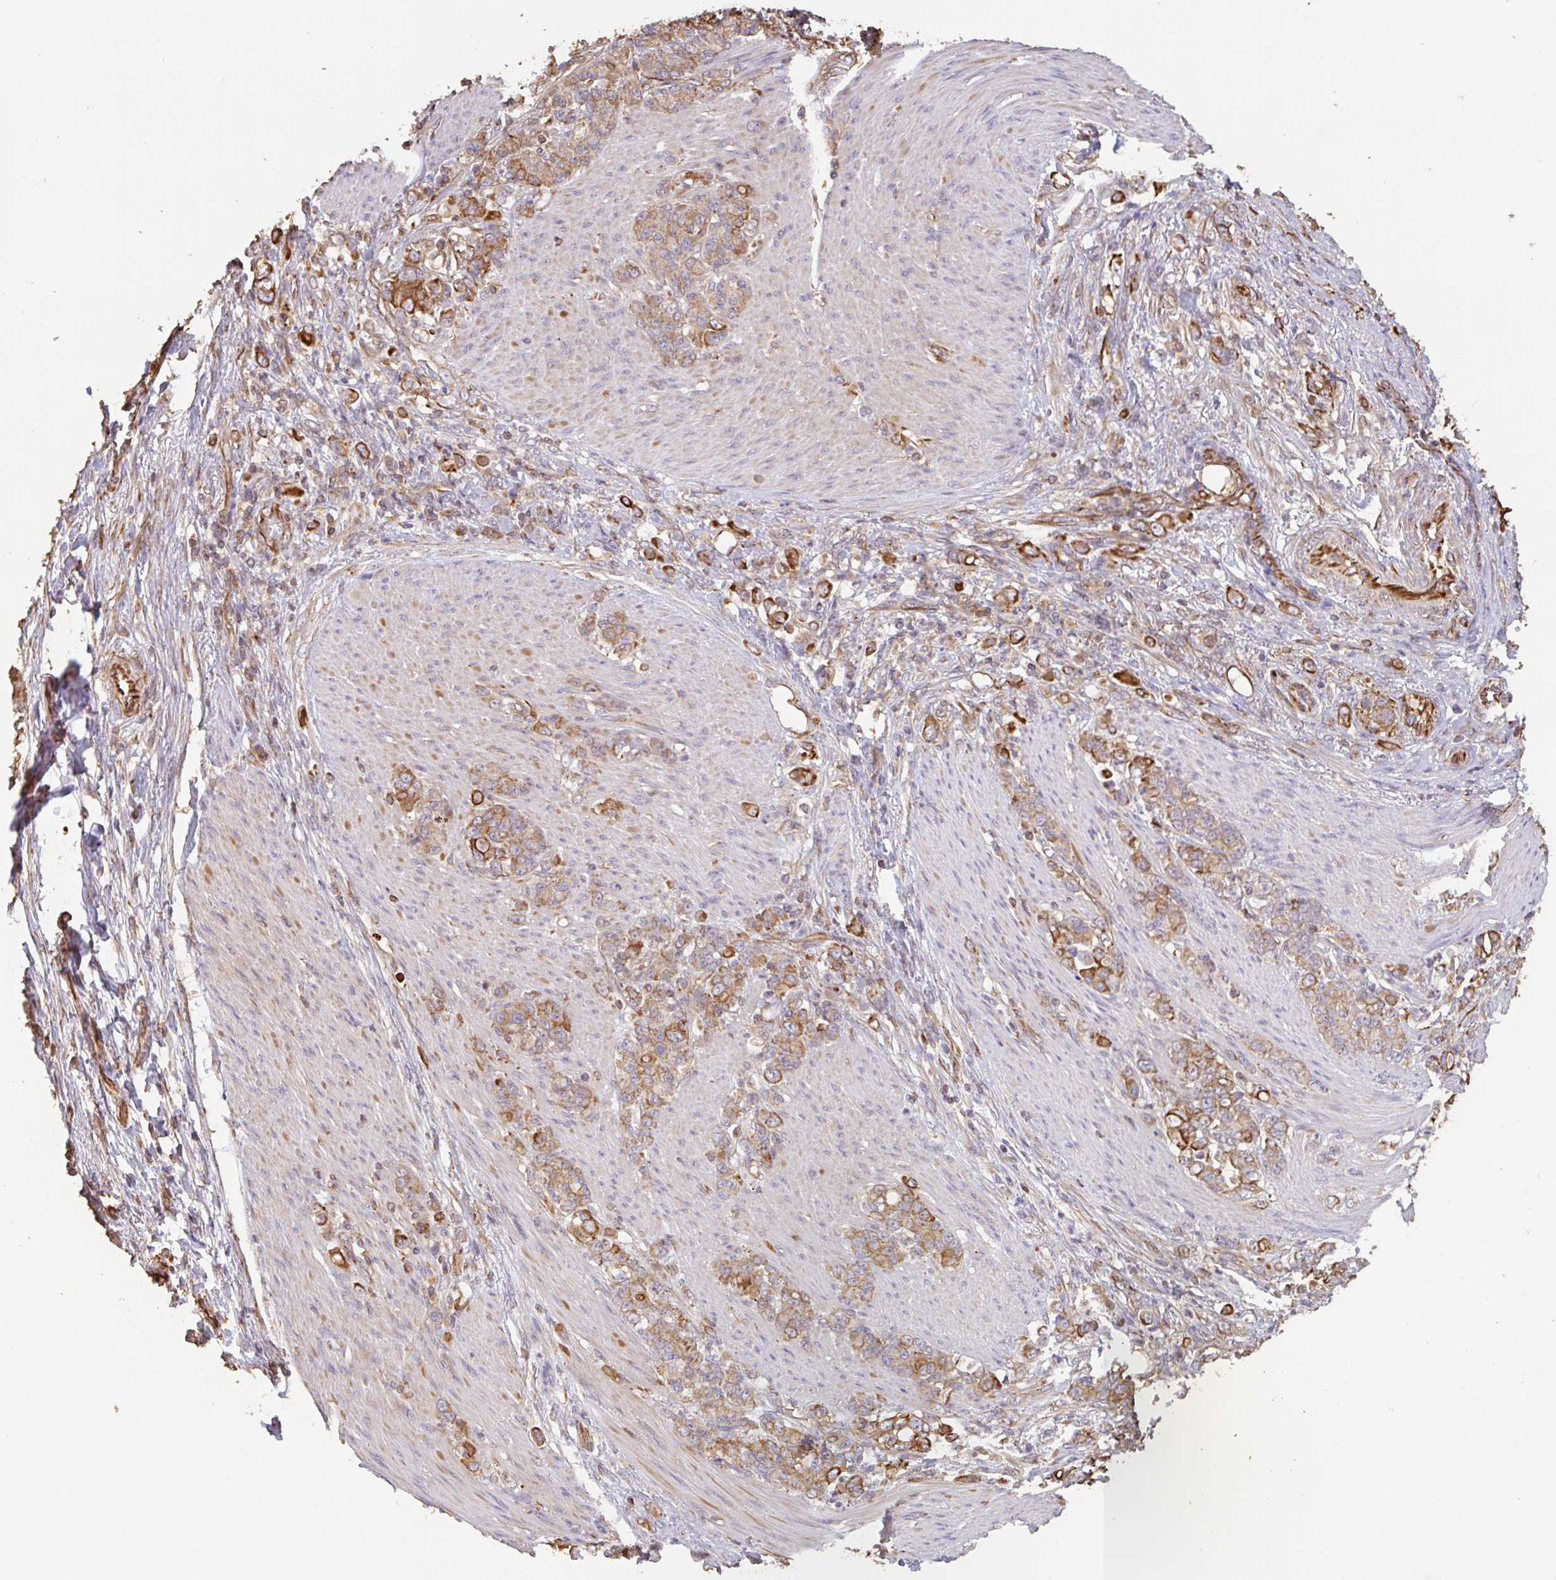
{"staining": {"intensity": "moderate", "quantity": ">75%", "location": "cytoplasmic/membranous"}, "tissue": "stomach cancer", "cell_type": "Tumor cells", "image_type": "cancer", "snomed": [{"axis": "morphology", "description": "Adenocarcinoma, NOS"}, {"axis": "topography", "description": "Stomach"}], "caption": "A micrograph of stomach cancer (adenocarcinoma) stained for a protein exhibits moderate cytoplasmic/membranous brown staining in tumor cells.", "gene": "ZNF790", "patient": {"sex": "female", "age": 79}}